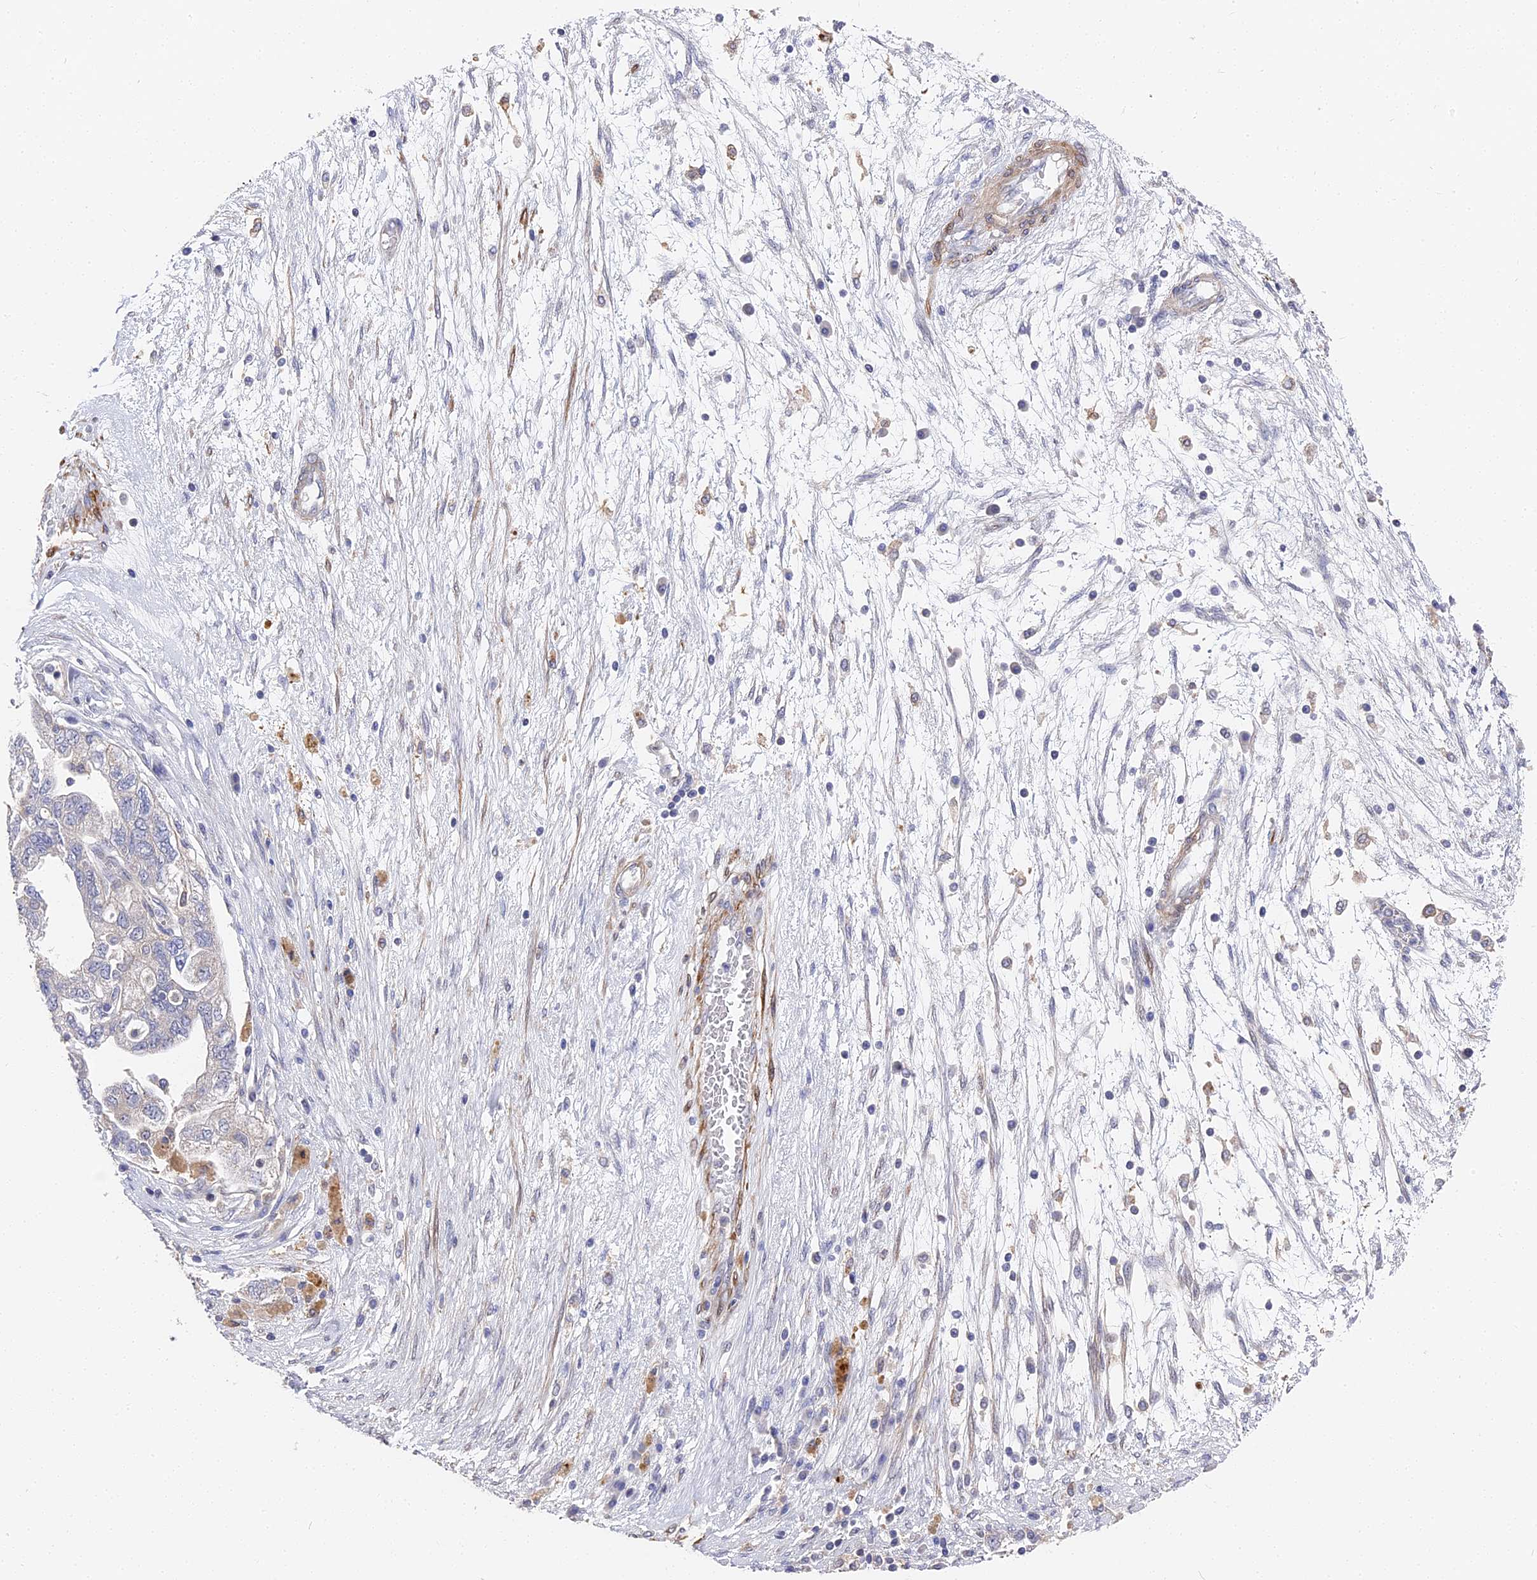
{"staining": {"intensity": "negative", "quantity": "none", "location": "none"}, "tissue": "ovarian cancer", "cell_type": "Tumor cells", "image_type": "cancer", "snomed": [{"axis": "morphology", "description": "Carcinoma, NOS"}, {"axis": "morphology", "description": "Cystadenocarcinoma, serous, NOS"}, {"axis": "topography", "description": "Ovary"}], "caption": "Tumor cells show no significant protein staining in ovarian cancer.", "gene": "CCDC113", "patient": {"sex": "female", "age": 69}}